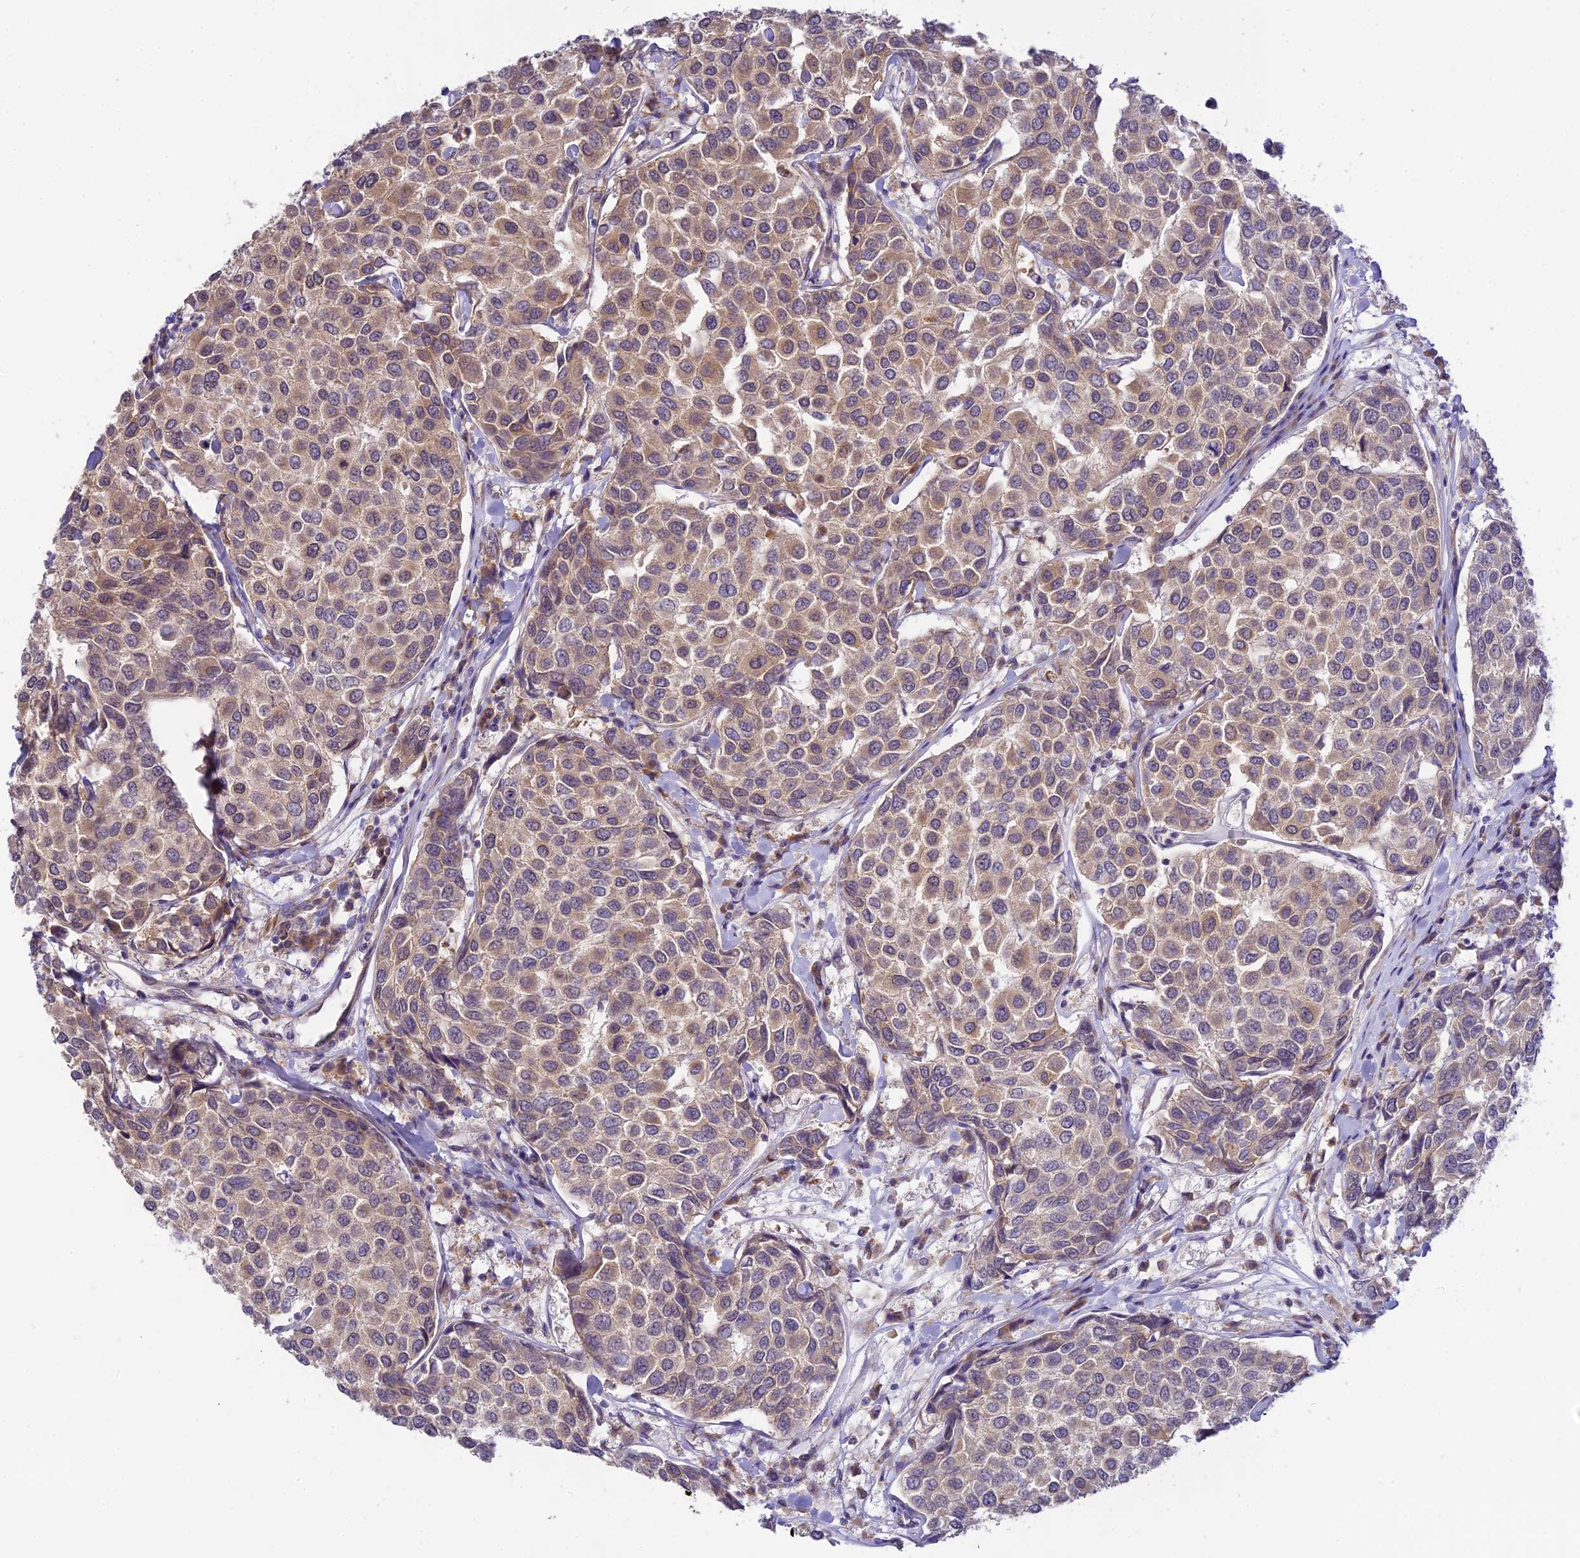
{"staining": {"intensity": "weak", "quantity": "25%-75%", "location": "cytoplasmic/membranous"}, "tissue": "breast cancer", "cell_type": "Tumor cells", "image_type": "cancer", "snomed": [{"axis": "morphology", "description": "Duct carcinoma"}, {"axis": "topography", "description": "Breast"}], "caption": "There is low levels of weak cytoplasmic/membranous positivity in tumor cells of breast cancer, as demonstrated by immunohistochemical staining (brown color).", "gene": "SKIC8", "patient": {"sex": "female", "age": 55}}